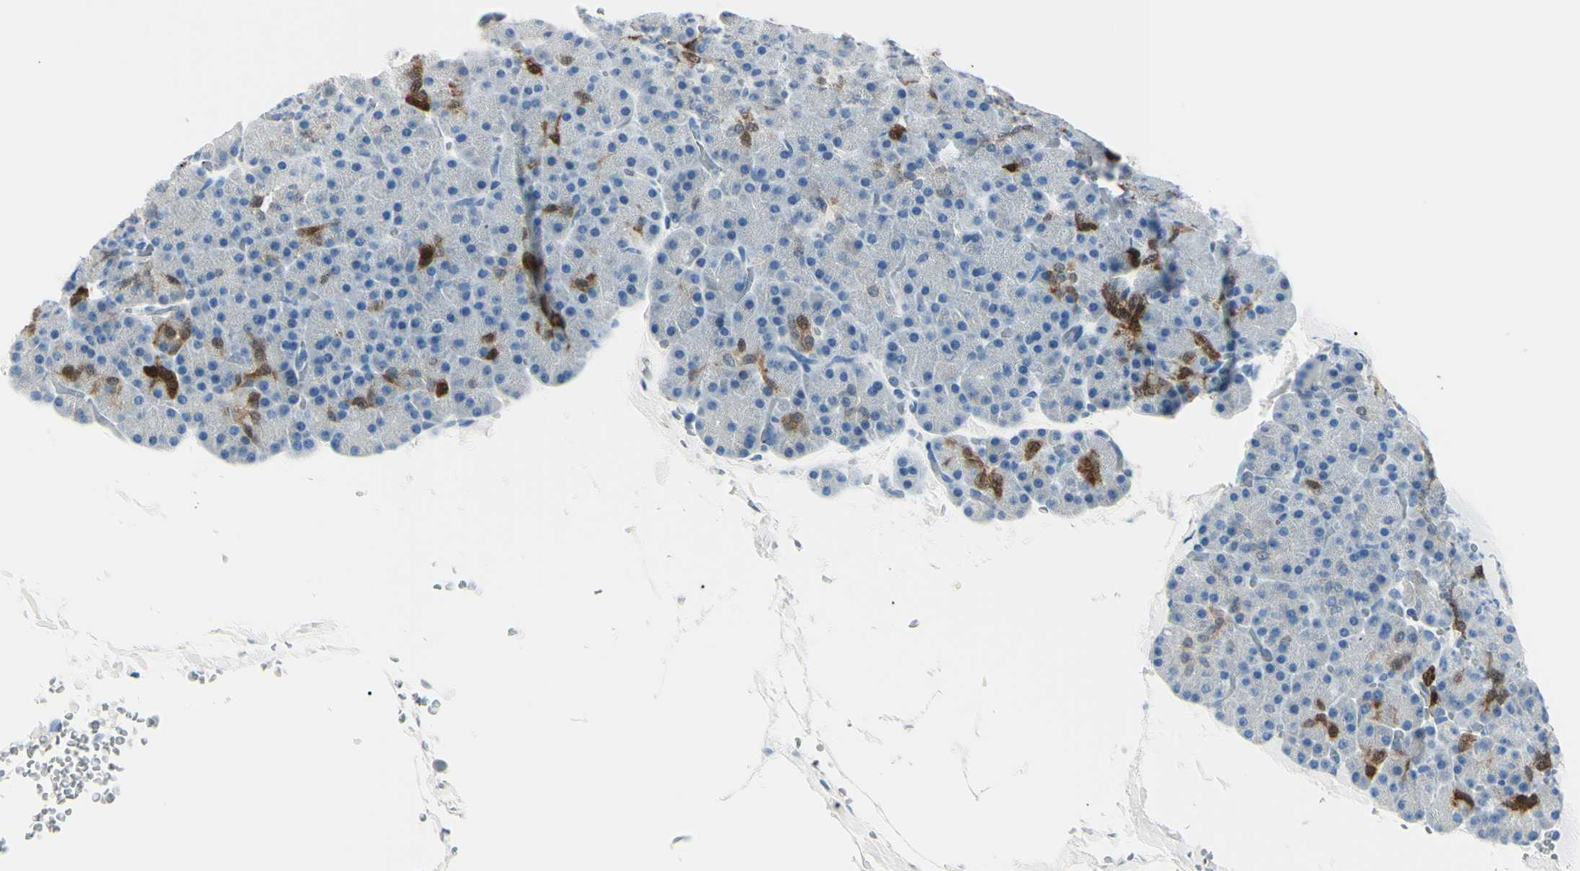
{"staining": {"intensity": "strong", "quantity": "<25%", "location": "cytoplasmic/membranous"}, "tissue": "pancreas", "cell_type": "Exocrine glandular cells", "image_type": "normal", "snomed": [{"axis": "morphology", "description": "Normal tissue, NOS"}, {"axis": "topography", "description": "Pancreas"}], "caption": "IHC image of normal human pancreas stained for a protein (brown), which displays medium levels of strong cytoplasmic/membranous expression in approximately <25% of exocrine glandular cells.", "gene": "CA2", "patient": {"sex": "female", "age": 35}}